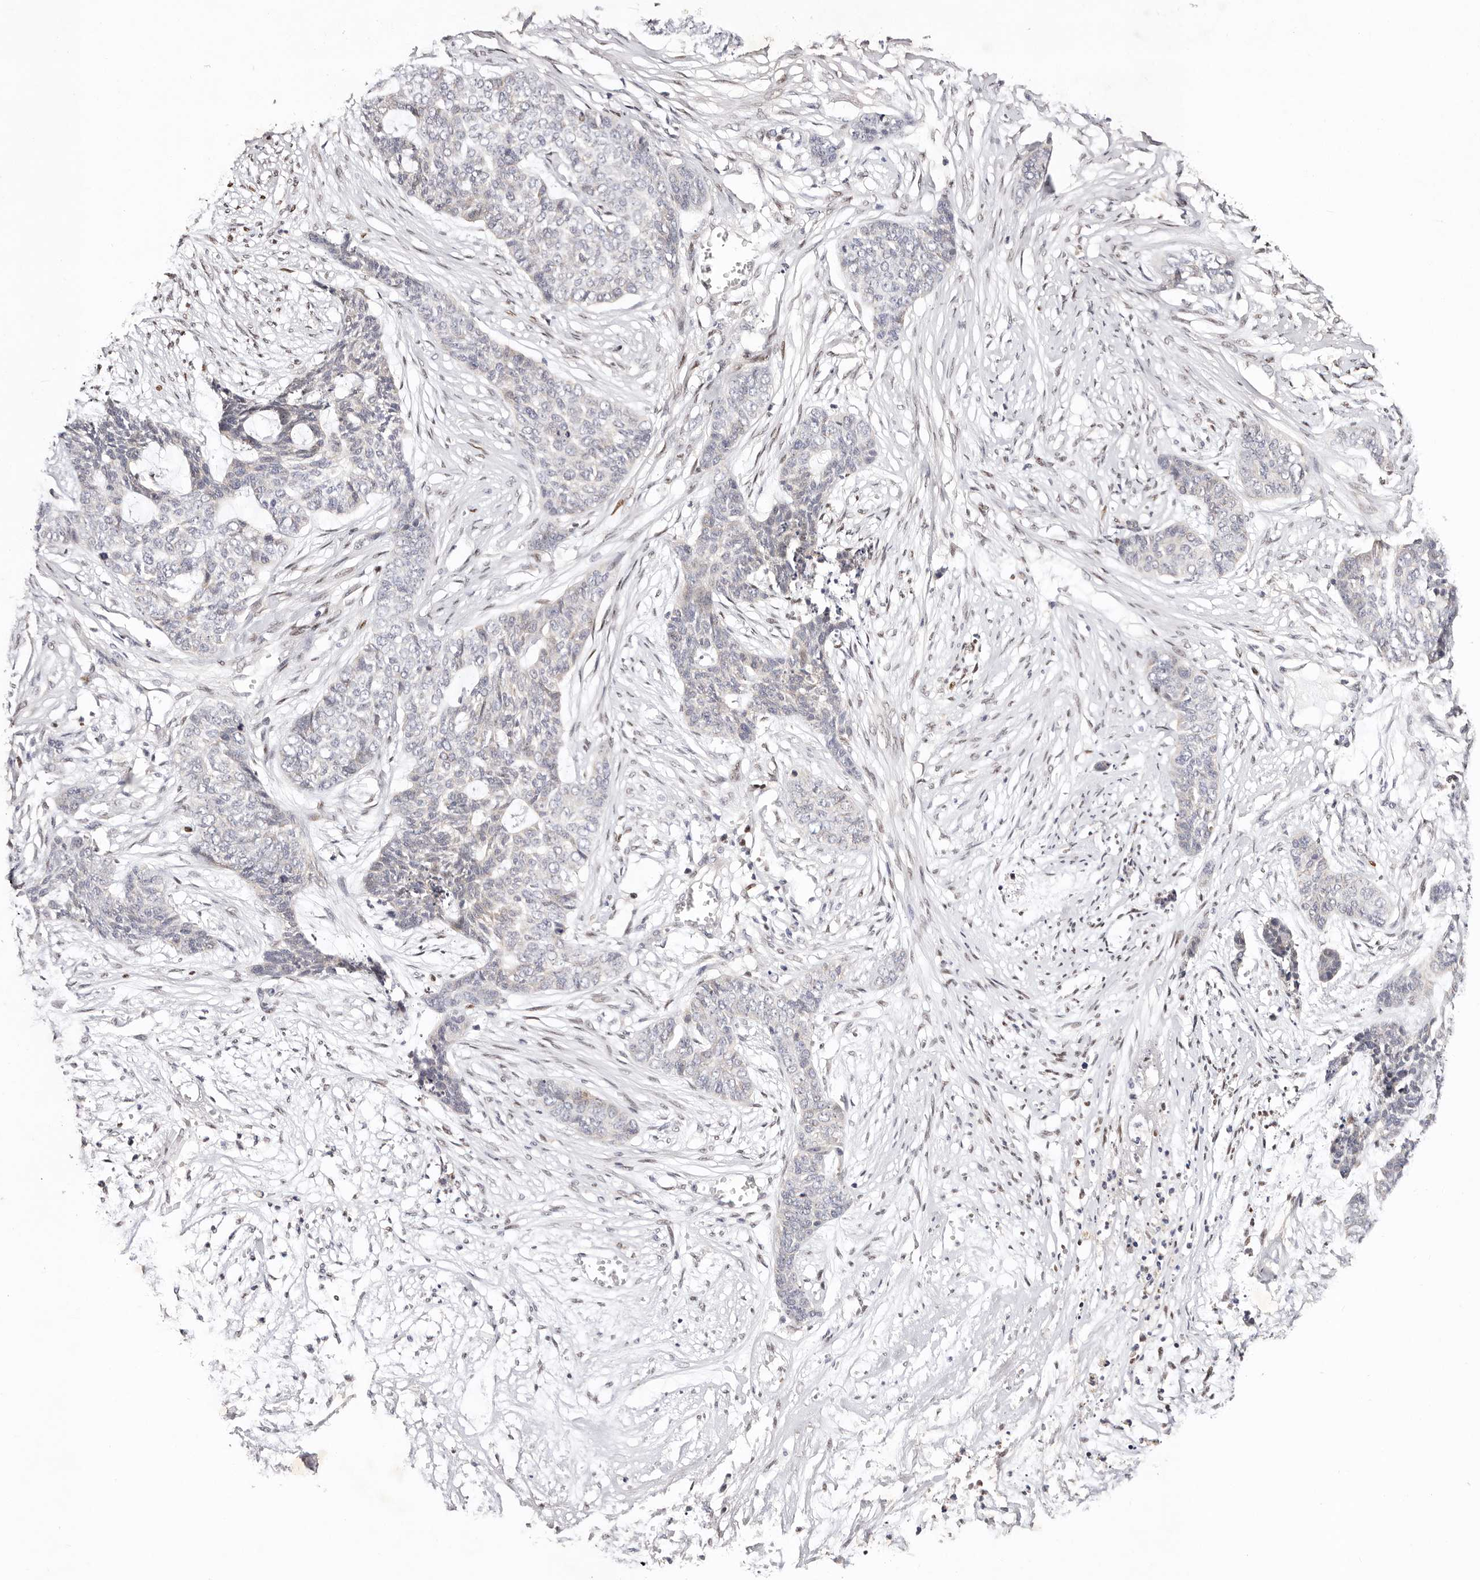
{"staining": {"intensity": "negative", "quantity": "none", "location": "none"}, "tissue": "skin cancer", "cell_type": "Tumor cells", "image_type": "cancer", "snomed": [{"axis": "morphology", "description": "Basal cell carcinoma"}, {"axis": "topography", "description": "Skin"}], "caption": "IHC image of neoplastic tissue: human skin cancer (basal cell carcinoma) stained with DAB (3,3'-diaminobenzidine) demonstrates no significant protein positivity in tumor cells.", "gene": "IQGAP3", "patient": {"sex": "female", "age": 64}}